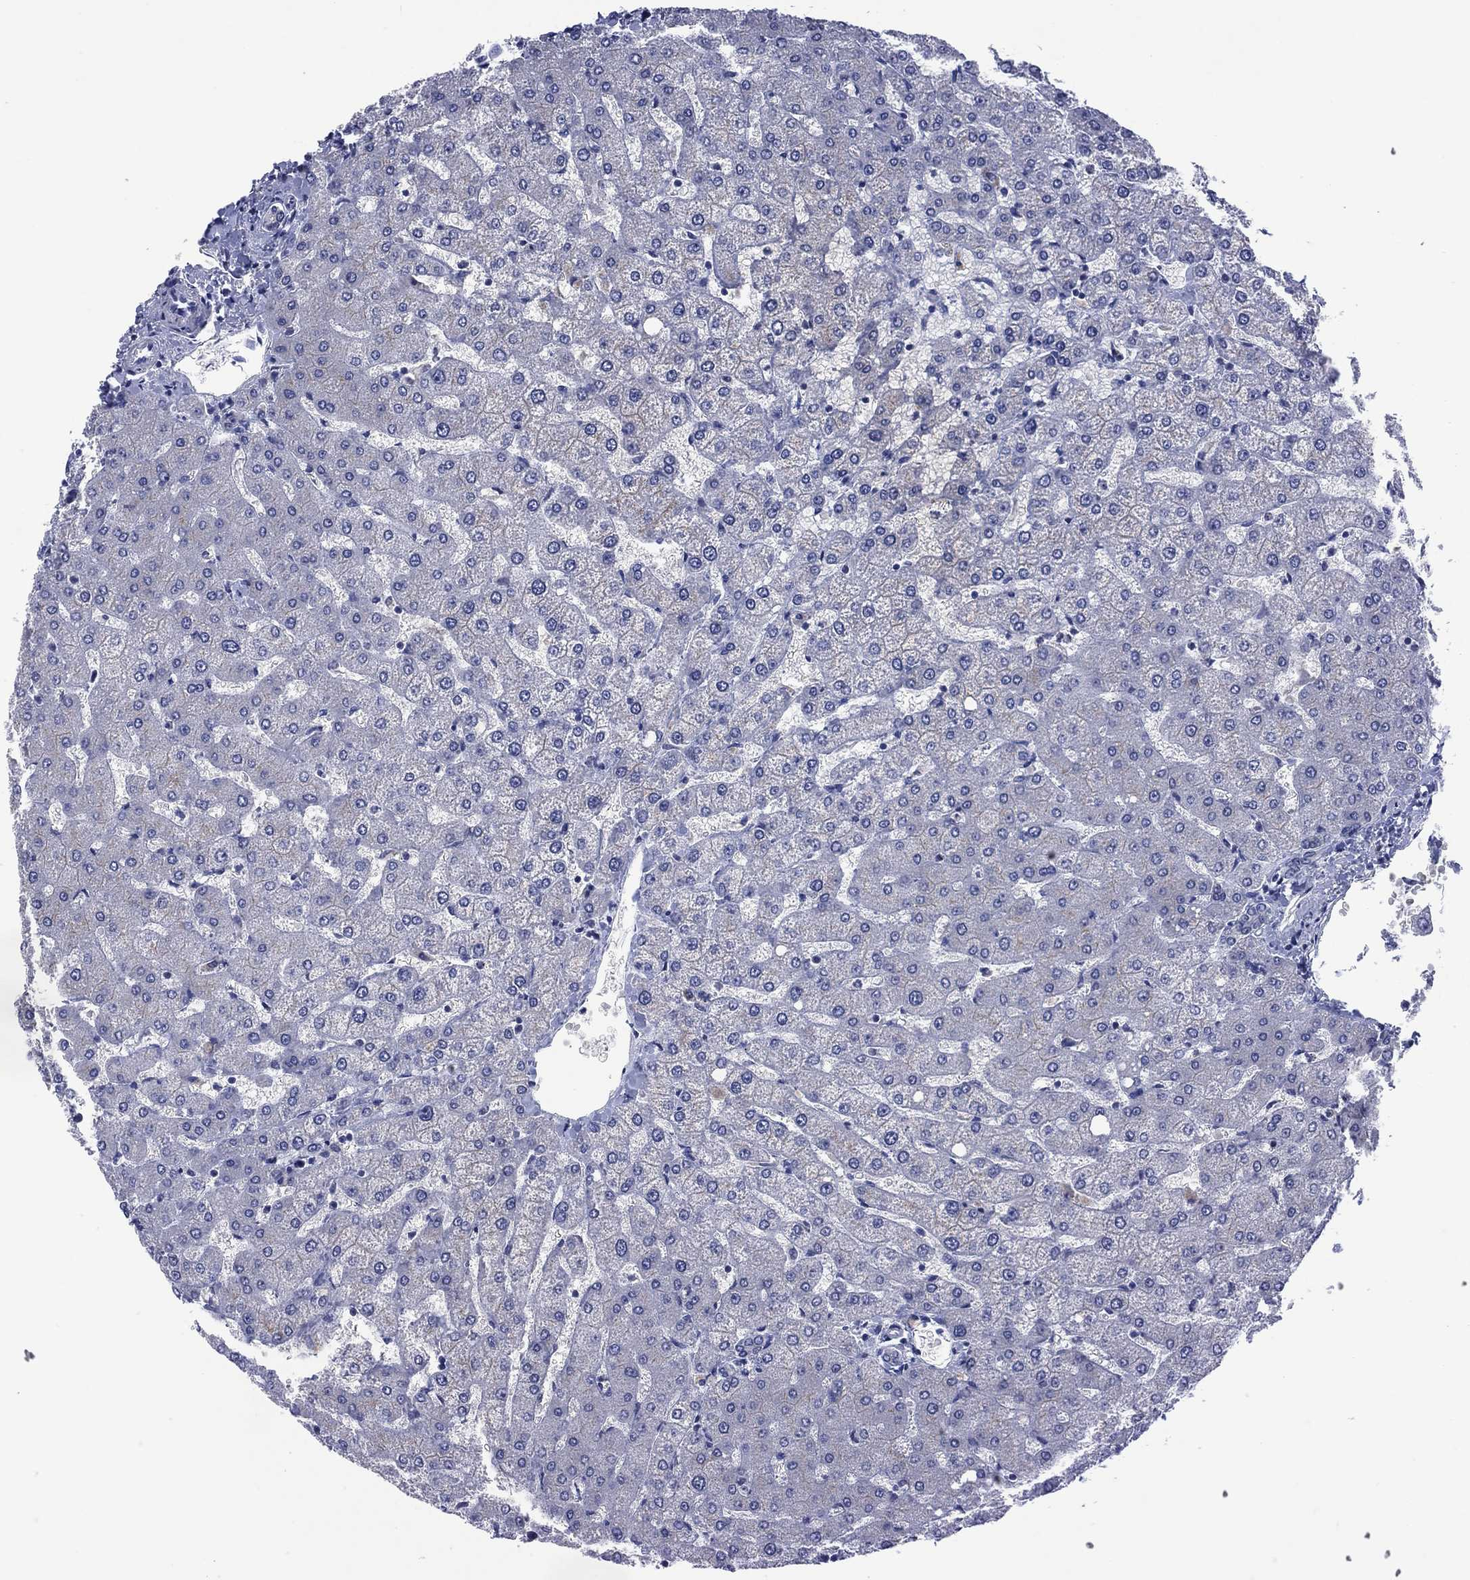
{"staining": {"intensity": "negative", "quantity": "none", "location": "none"}, "tissue": "liver", "cell_type": "Cholangiocytes", "image_type": "normal", "snomed": [{"axis": "morphology", "description": "Normal tissue, NOS"}, {"axis": "topography", "description": "Liver"}], "caption": "The micrograph demonstrates no significant positivity in cholangiocytes of liver.", "gene": "ASB10", "patient": {"sex": "female", "age": 54}}